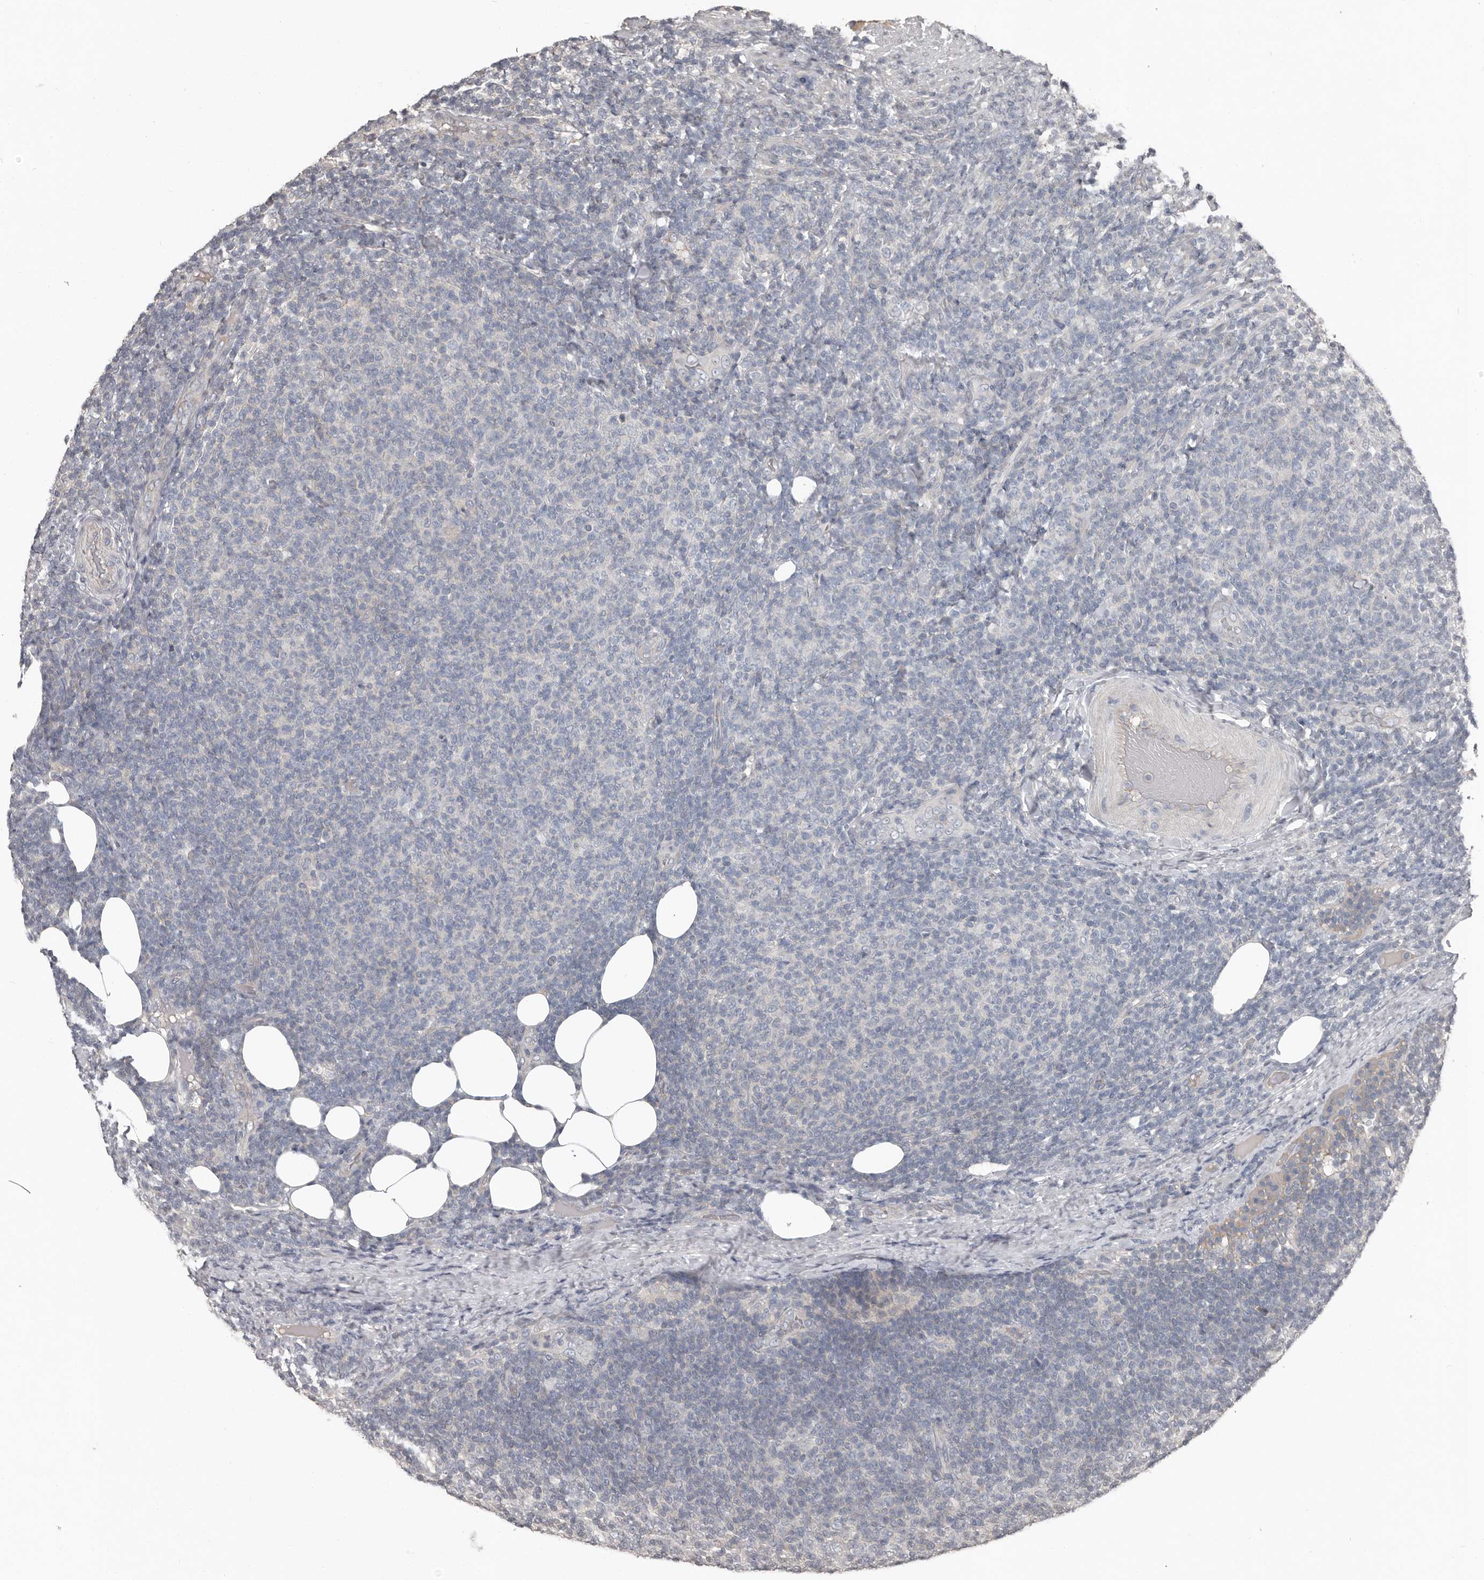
{"staining": {"intensity": "negative", "quantity": "none", "location": "none"}, "tissue": "lymphoma", "cell_type": "Tumor cells", "image_type": "cancer", "snomed": [{"axis": "morphology", "description": "Malignant lymphoma, non-Hodgkin's type, Low grade"}, {"axis": "topography", "description": "Lymph node"}], "caption": "High power microscopy image of an immunohistochemistry histopathology image of low-grade malignant lymphoma, non-Hodgkin's type, revealing no significant positivity in tumor cells.", "gene": "CA6", "patient": {"sex": "male", "age": 66}}